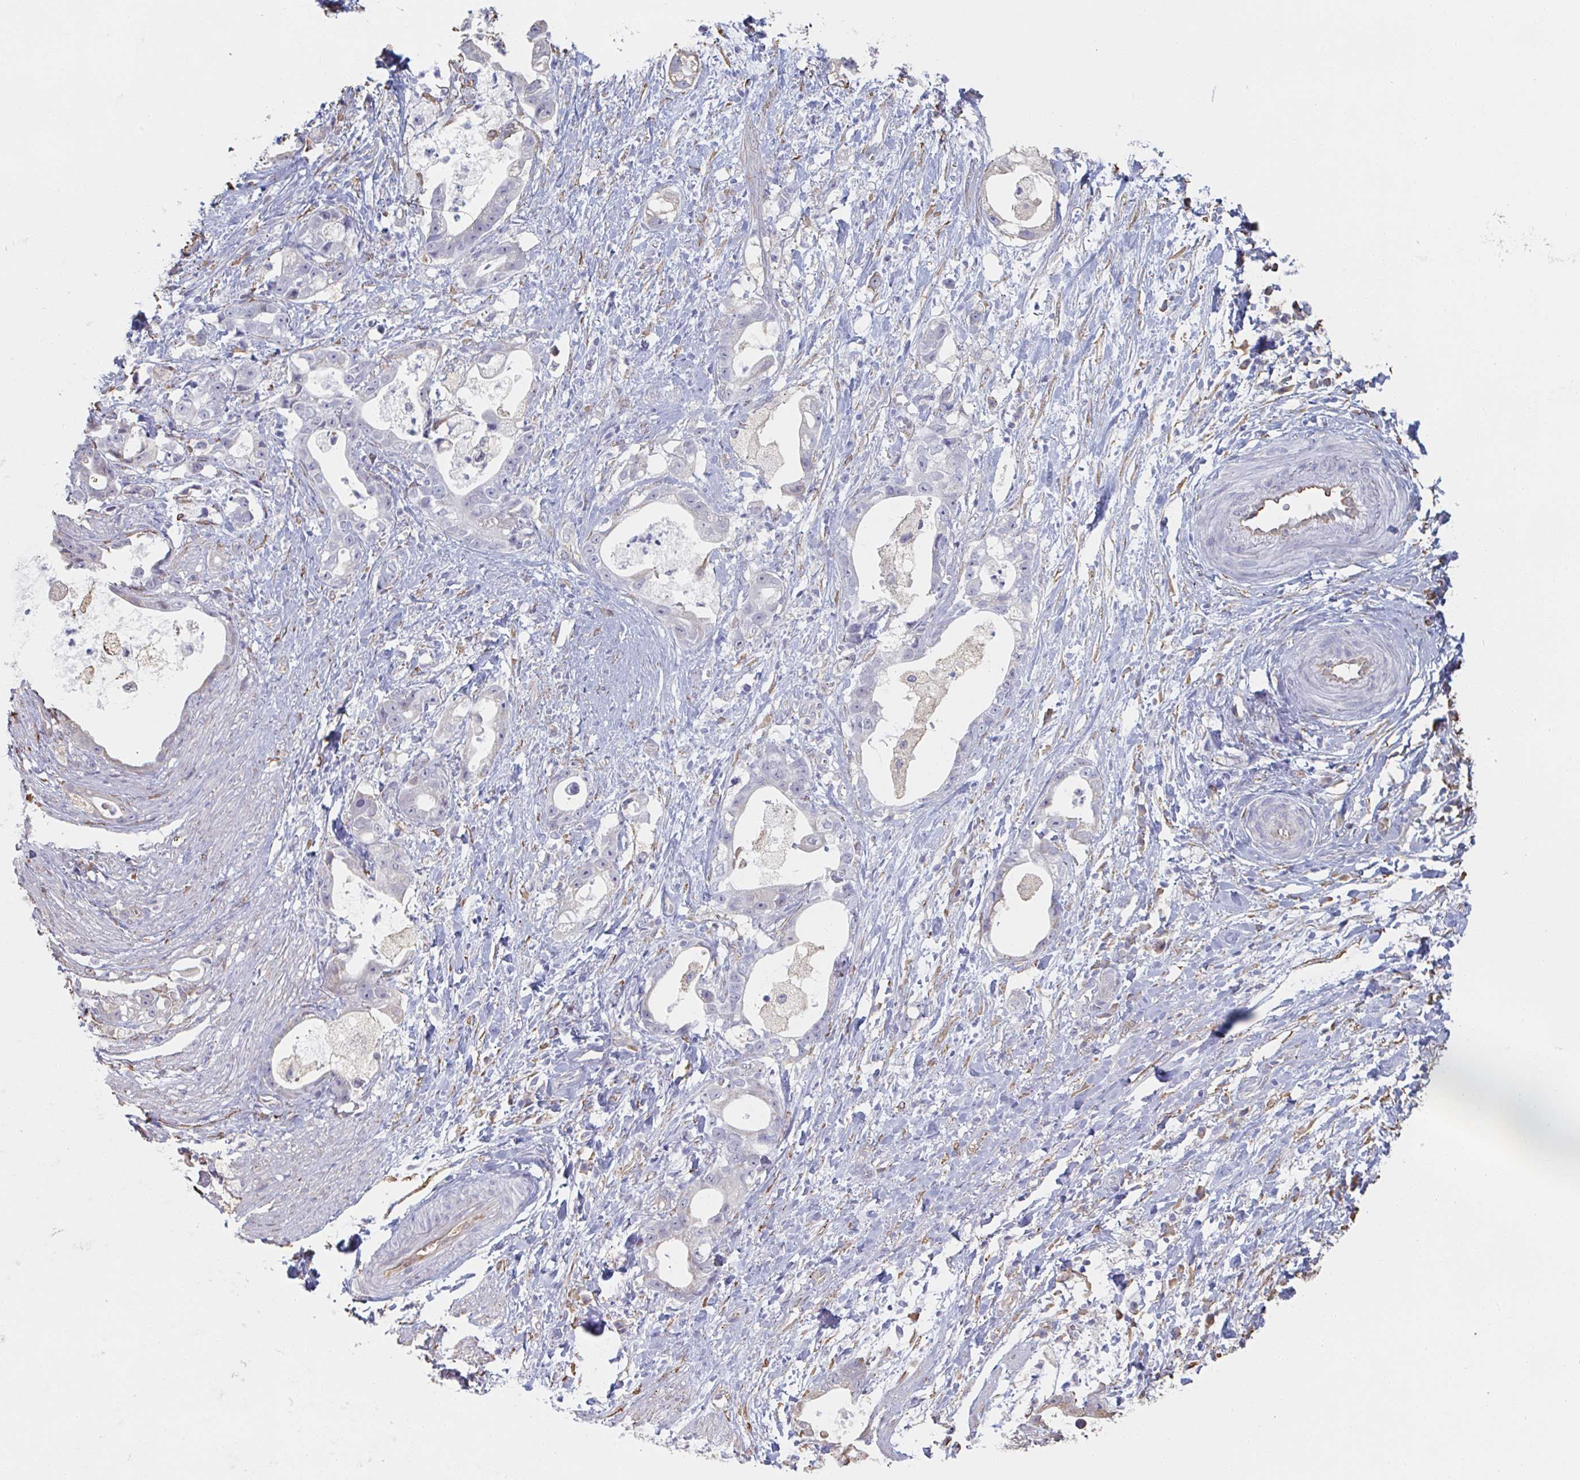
{"staining": {"intensity": "negative", "quantity": "none", "location": "none"}, "tissue": "stomach cancer", "cell_type": "Tumor cells", "image_type": "cancer", "snomed": [{"axis": "morphology", "description": "Adenocarcinoma, NOS"}, {"axis": "topography", "description": "Stomach"}], "caption": "This image is of stomach cancer (adenocarcinoma) stained with immunohistochemistry (IHC) to label a protein in brown with the nuclei are counter-stained blue. There is no expression in tumor cells. (DAB (3,3'-diaminobenzidine) IHC visualized using brightfield microscopy, high magnification).", "gene": "RAB5IF", "patient": {"sex": "male", "age": 55}}